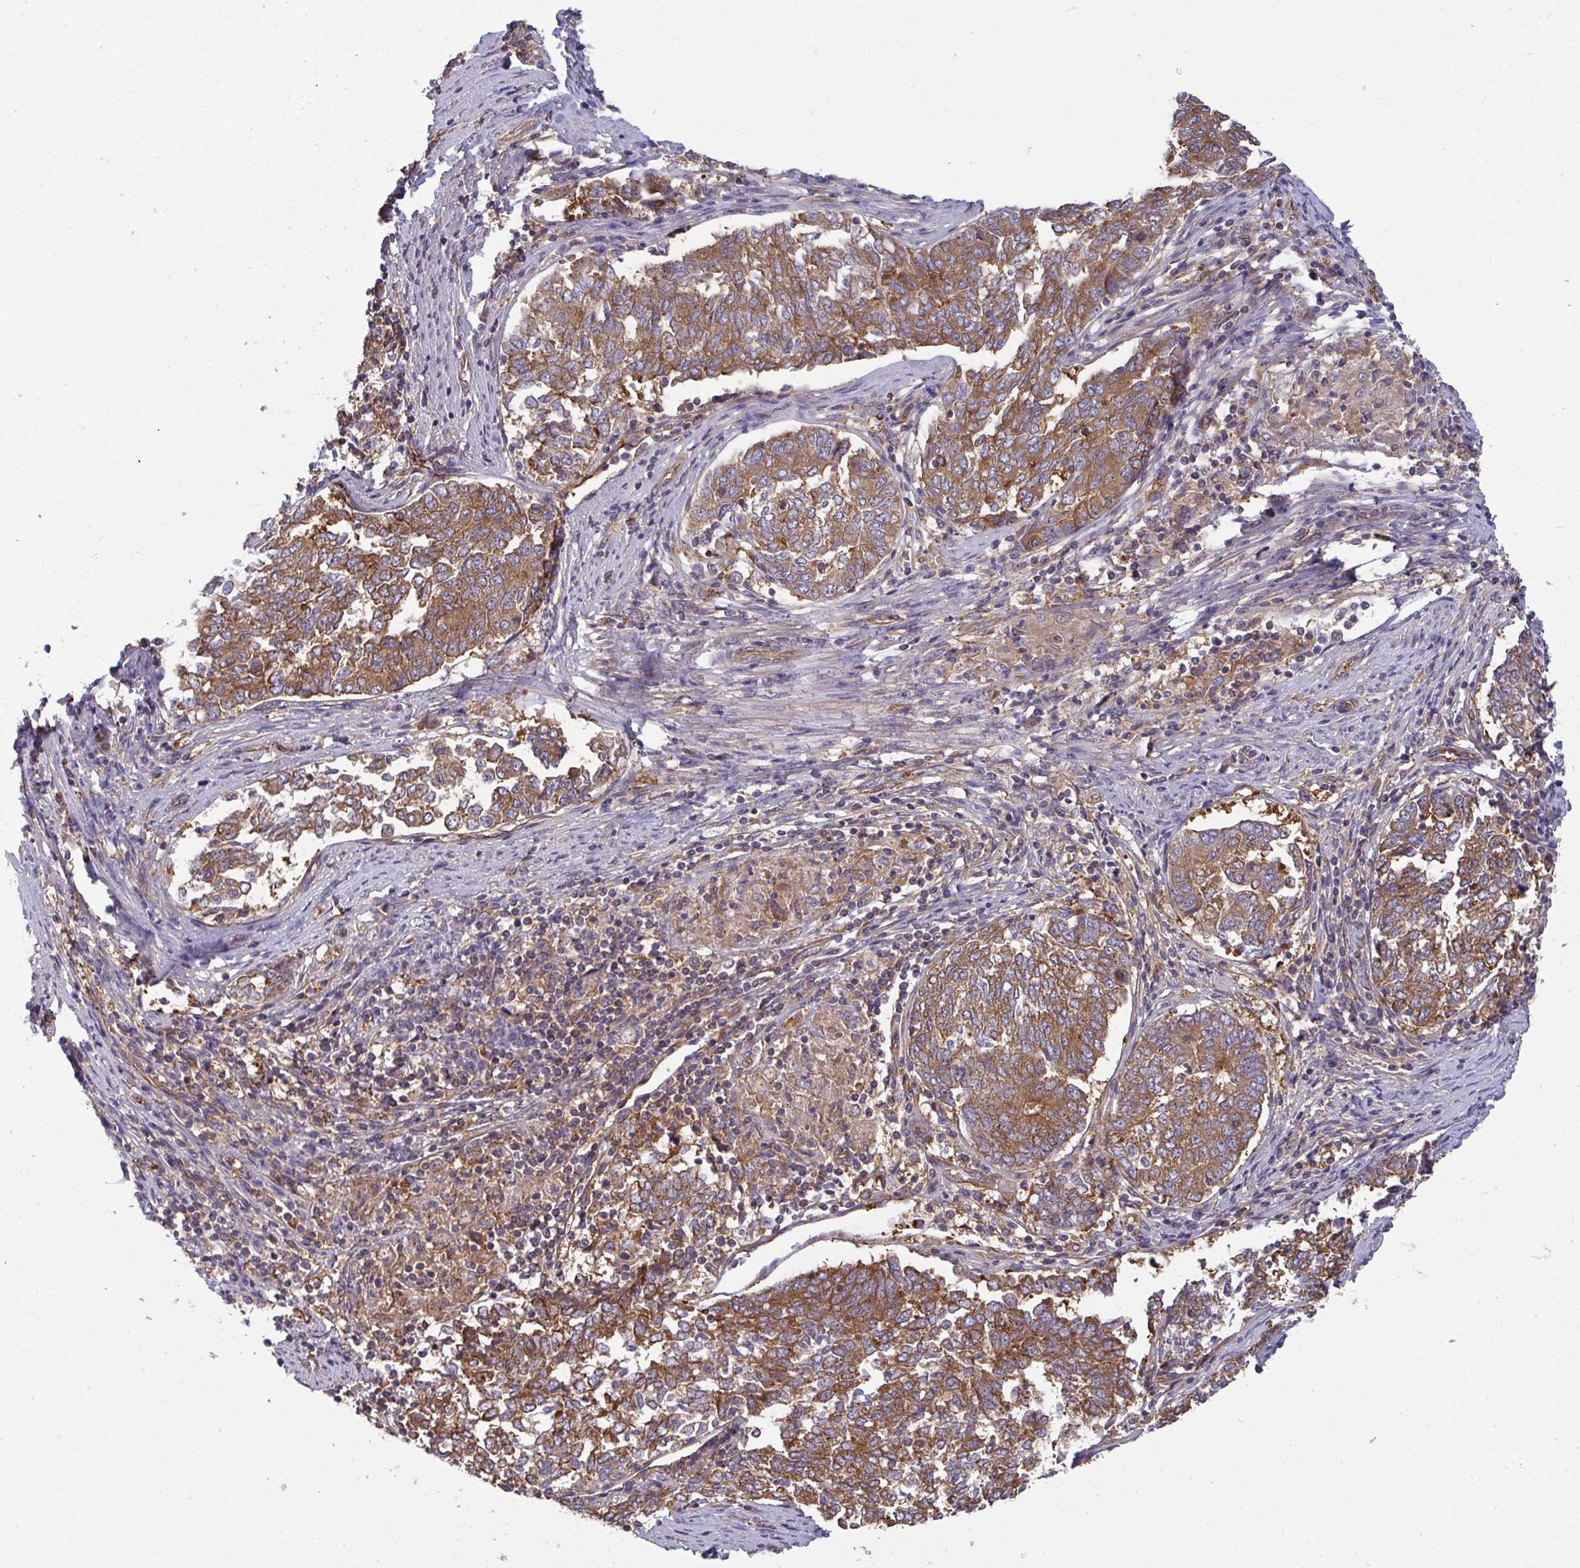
{"staining": {"intensity": "strong", "quantity": ">75%", "location": "cytoplasmic/membranous"}, "tissue": "endometrial cancer", "cell_type": "Tumor cells", "image_type": "cancer", "snomed": [{"axis": "morphology", "description": "Adenocarcinoma, NOS"}, {"axis": "topography", "description": "Endometrium"}], "caption": "Endometrial cancer (adenocarcinoma) stained with a protein marker reveals strong staining in tumor cells.", "gene": "DYNC1I2", "patient": {"sex": "female", "age": 80}}